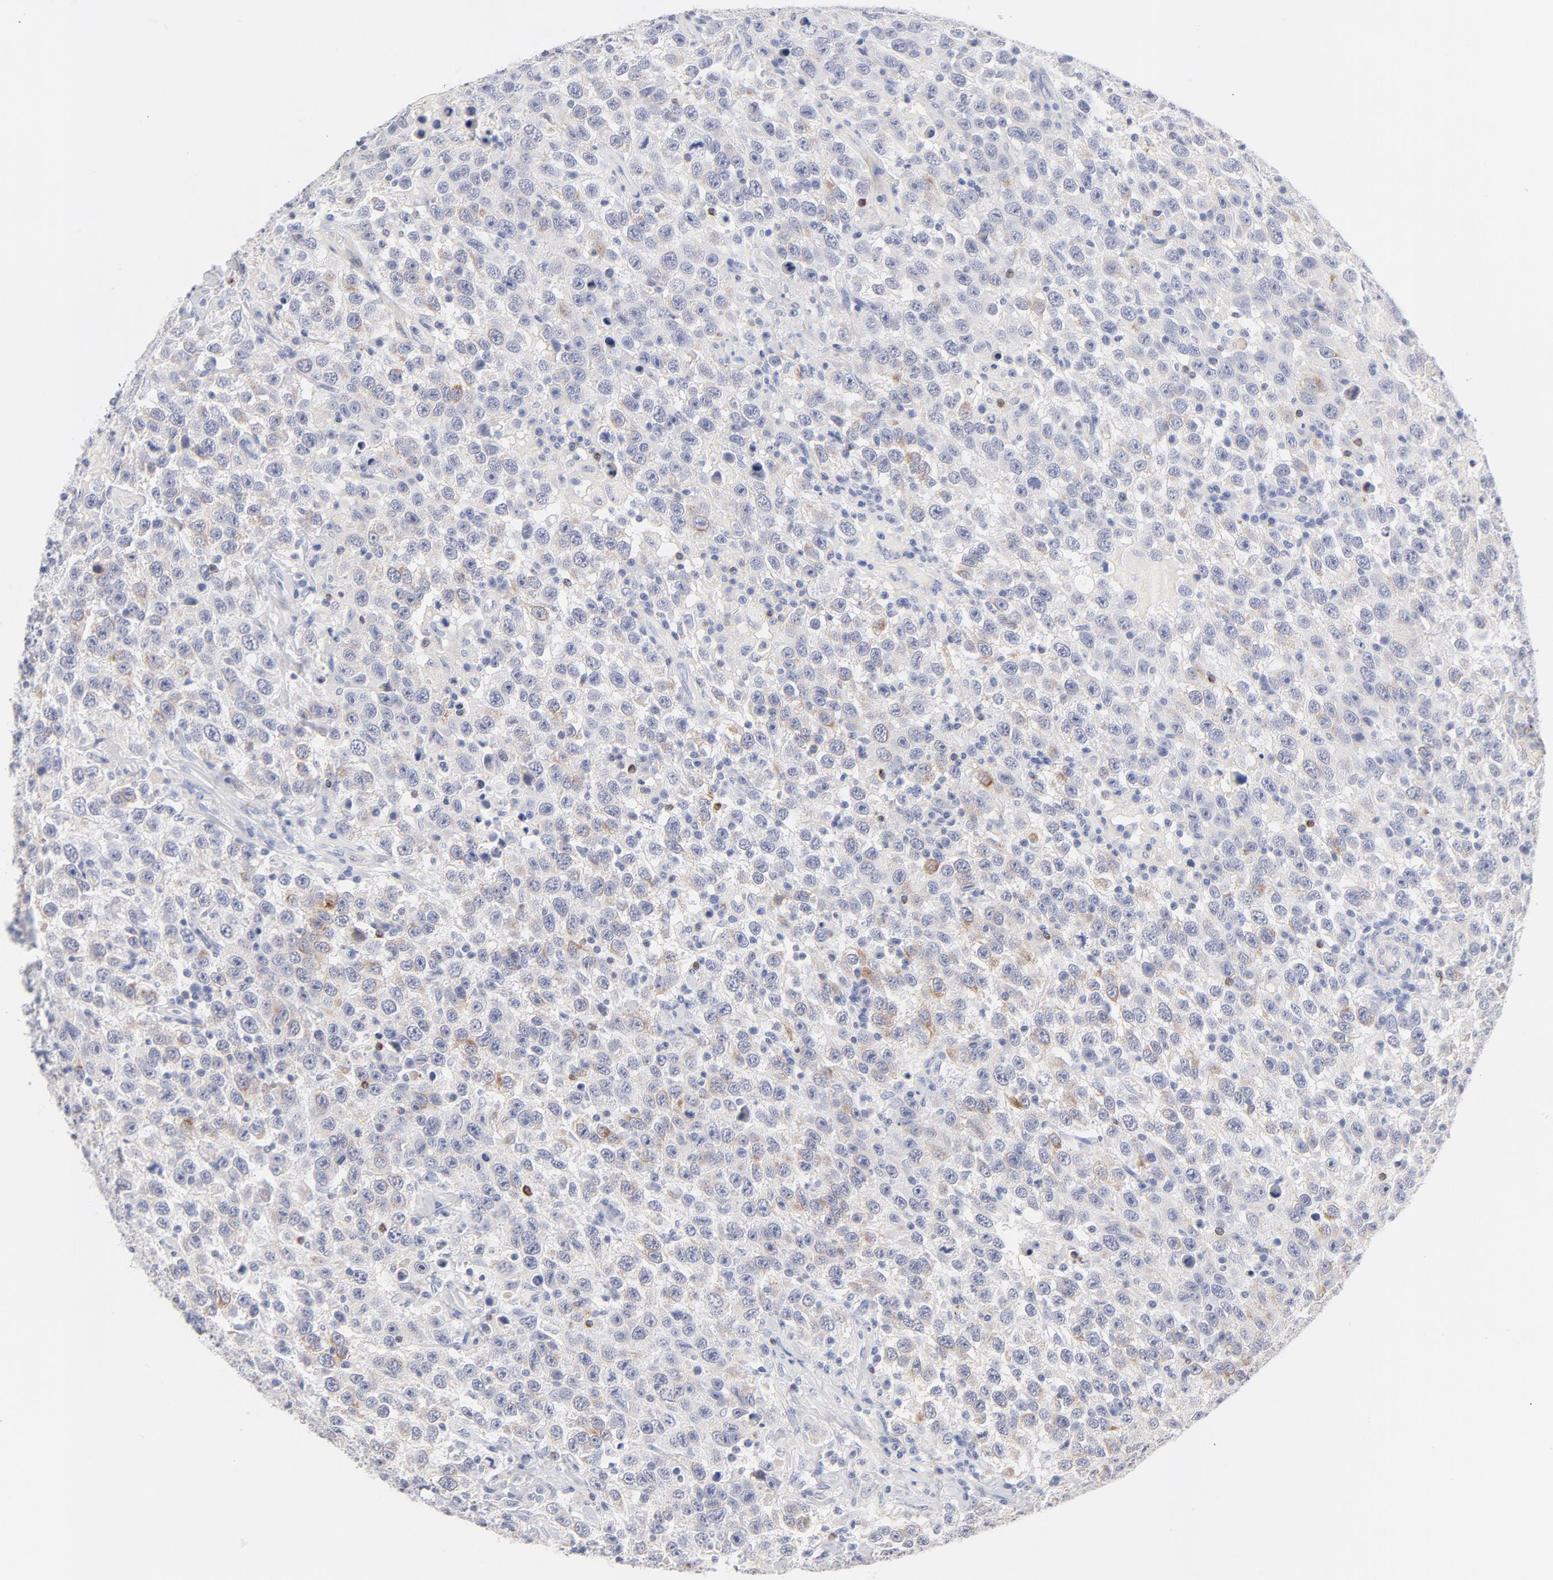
{"staining": {"intensity": "weak", "quantity": "<25%", "location": "cytoplasmic/membranous"}, "tissue": "testis cancer", "cell_type": "Tumor cells", "image_type": "cancer", "snomed": [{"axis": "morphology", "description": "Seminoma, NOS"}, {"axis": "topography", "description": "Testis"}], "caption": "A micrograph of human testis cancer (seminoma) is negative for staining in tumor cells.", "gene": "MID1", "patient": {"sex": "male", "age": 41}}